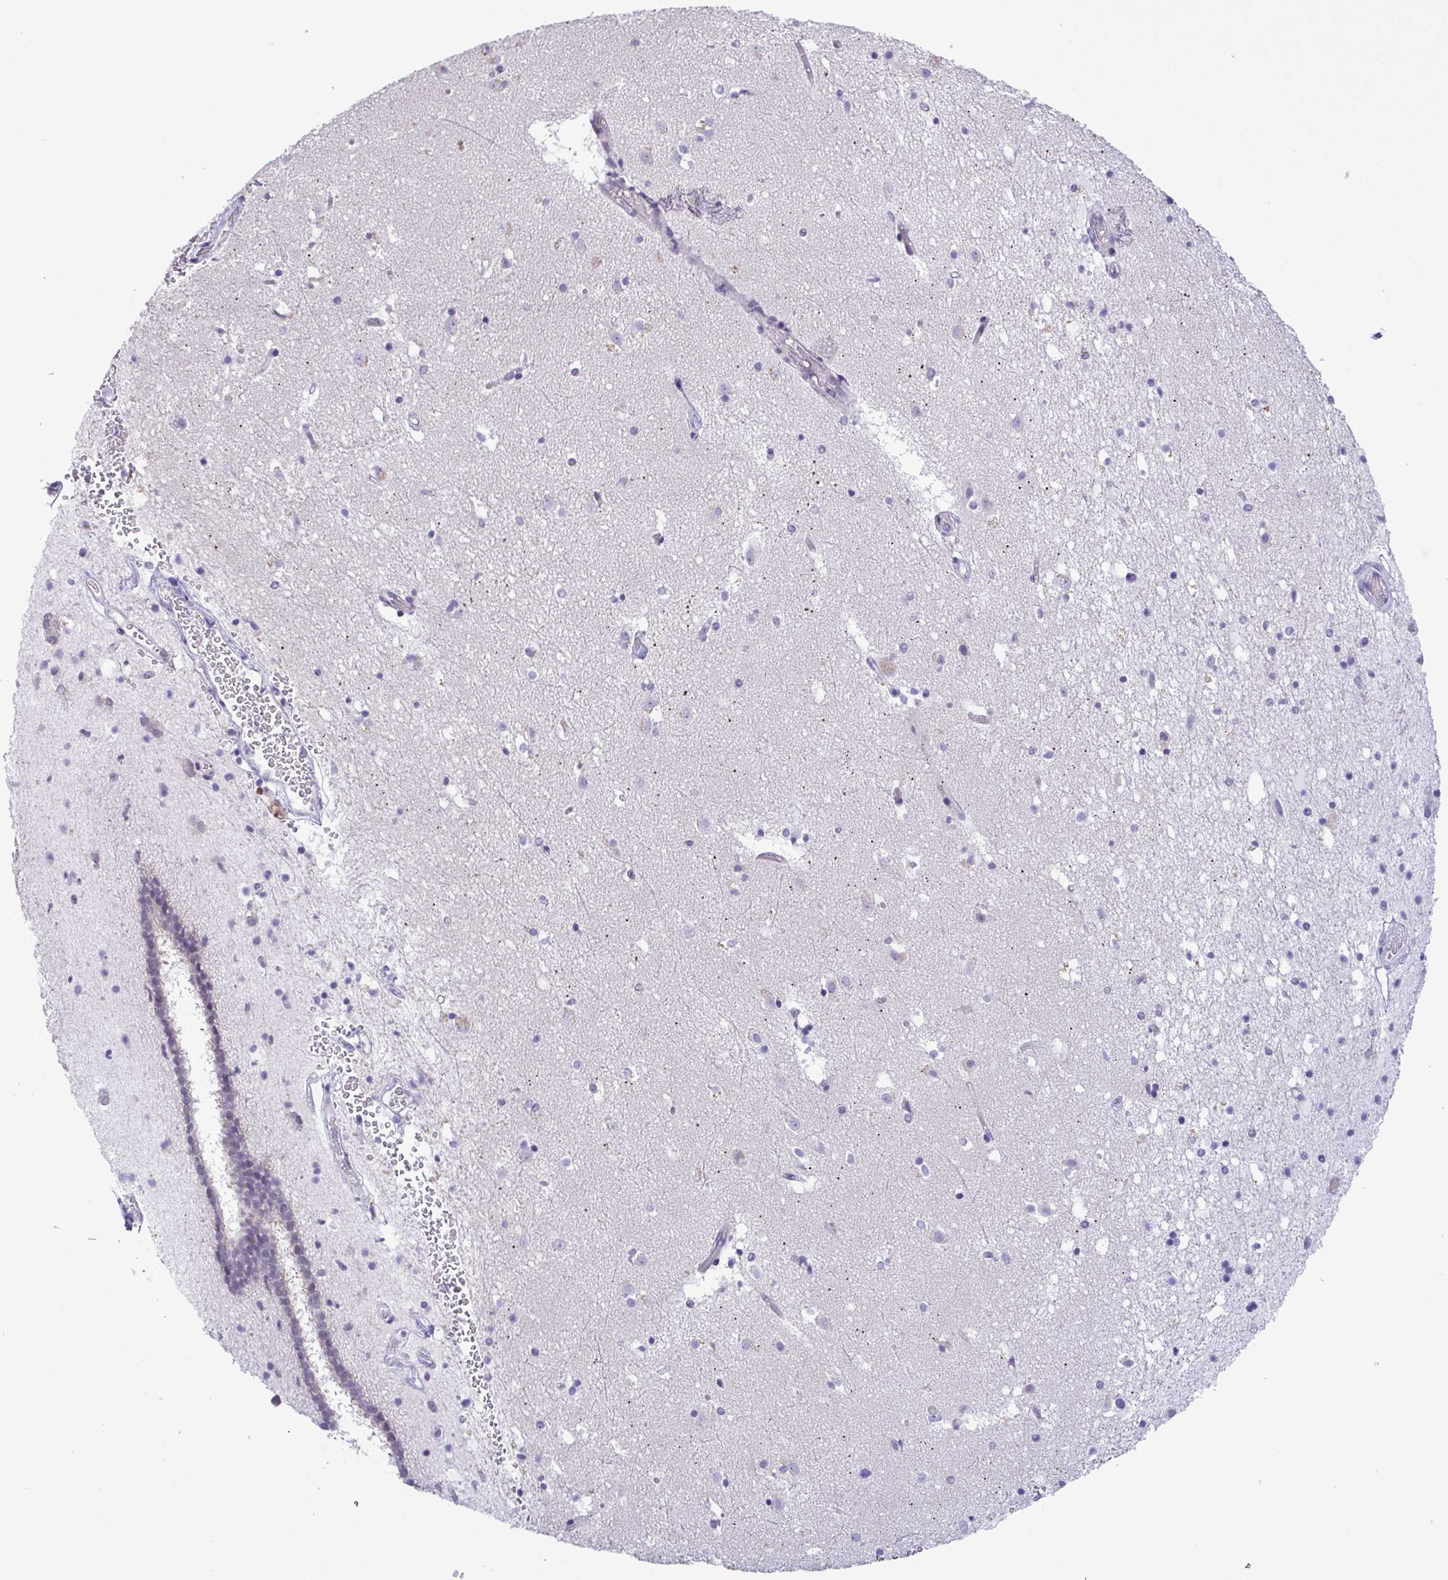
{"staining": {"intensity": "negative", "quantity": "none", "location": "none"}, "tissue": "caudate", "cell_type": "Glial cells", "image_type": "normal", "snomed": [{"axis": "morphology", "description": "Normal tissue, NOS"}, {"axis": "topography", "description": "Lateral ventricle wall"}], "caption": "High magnification brightfield microscopy of benign caudate stained with DAB (brown) and counterstained with hematoxylin (blue): glial cells show no significant expression. (Brightfield microscopy of DAB immunohistochemistry (IHC) at high magnification).", "gene": "YBX2", "patient": {"sex": "male", "age": 37}}